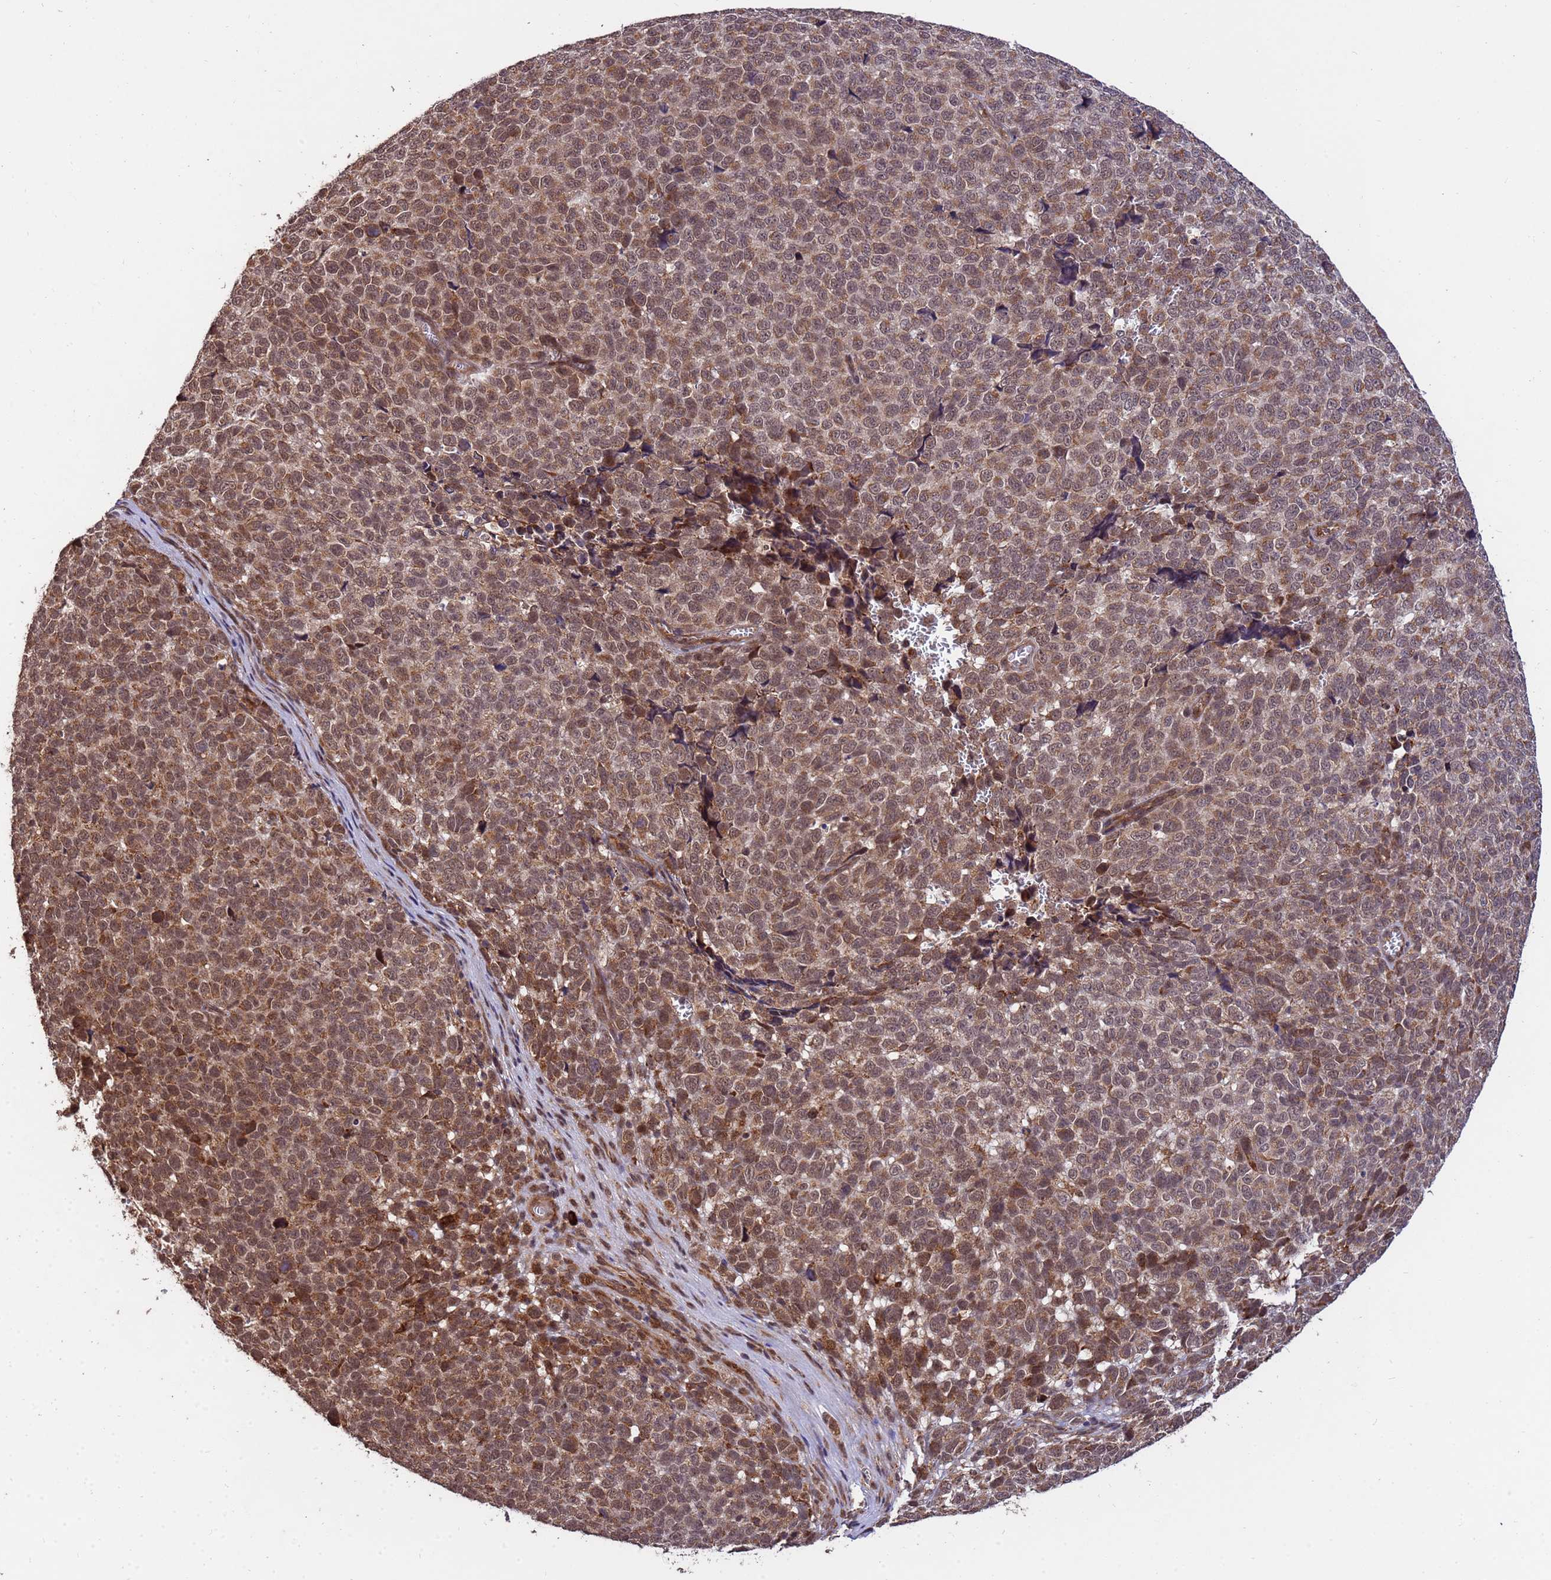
{"staining": {"intensity": "moderate", "quantity": ">75%", "location": "cytoplasmic/membranous,nuclear"}, "tissue": "melanoma", "cell_type": "Tumor cells", "image_type": "cancer", "snomed": [{"axis": "morphology", "description": "Malignant melanoma, NOS"}, {"axis": "topography", "description": "Nose, NOS"}], "caption": "A brown stain labels moderate cytoplasmic/membranous and nuclear positivity of a protein in melanoma tumor cells. The staining was performed using DAB to visualize the protein expression in brown, while the nuclei were stained in blue with hematoxylin (Magnification: 20x).", "gene": "ZNF619", "patient": {"sex": "female", "age": 48}}